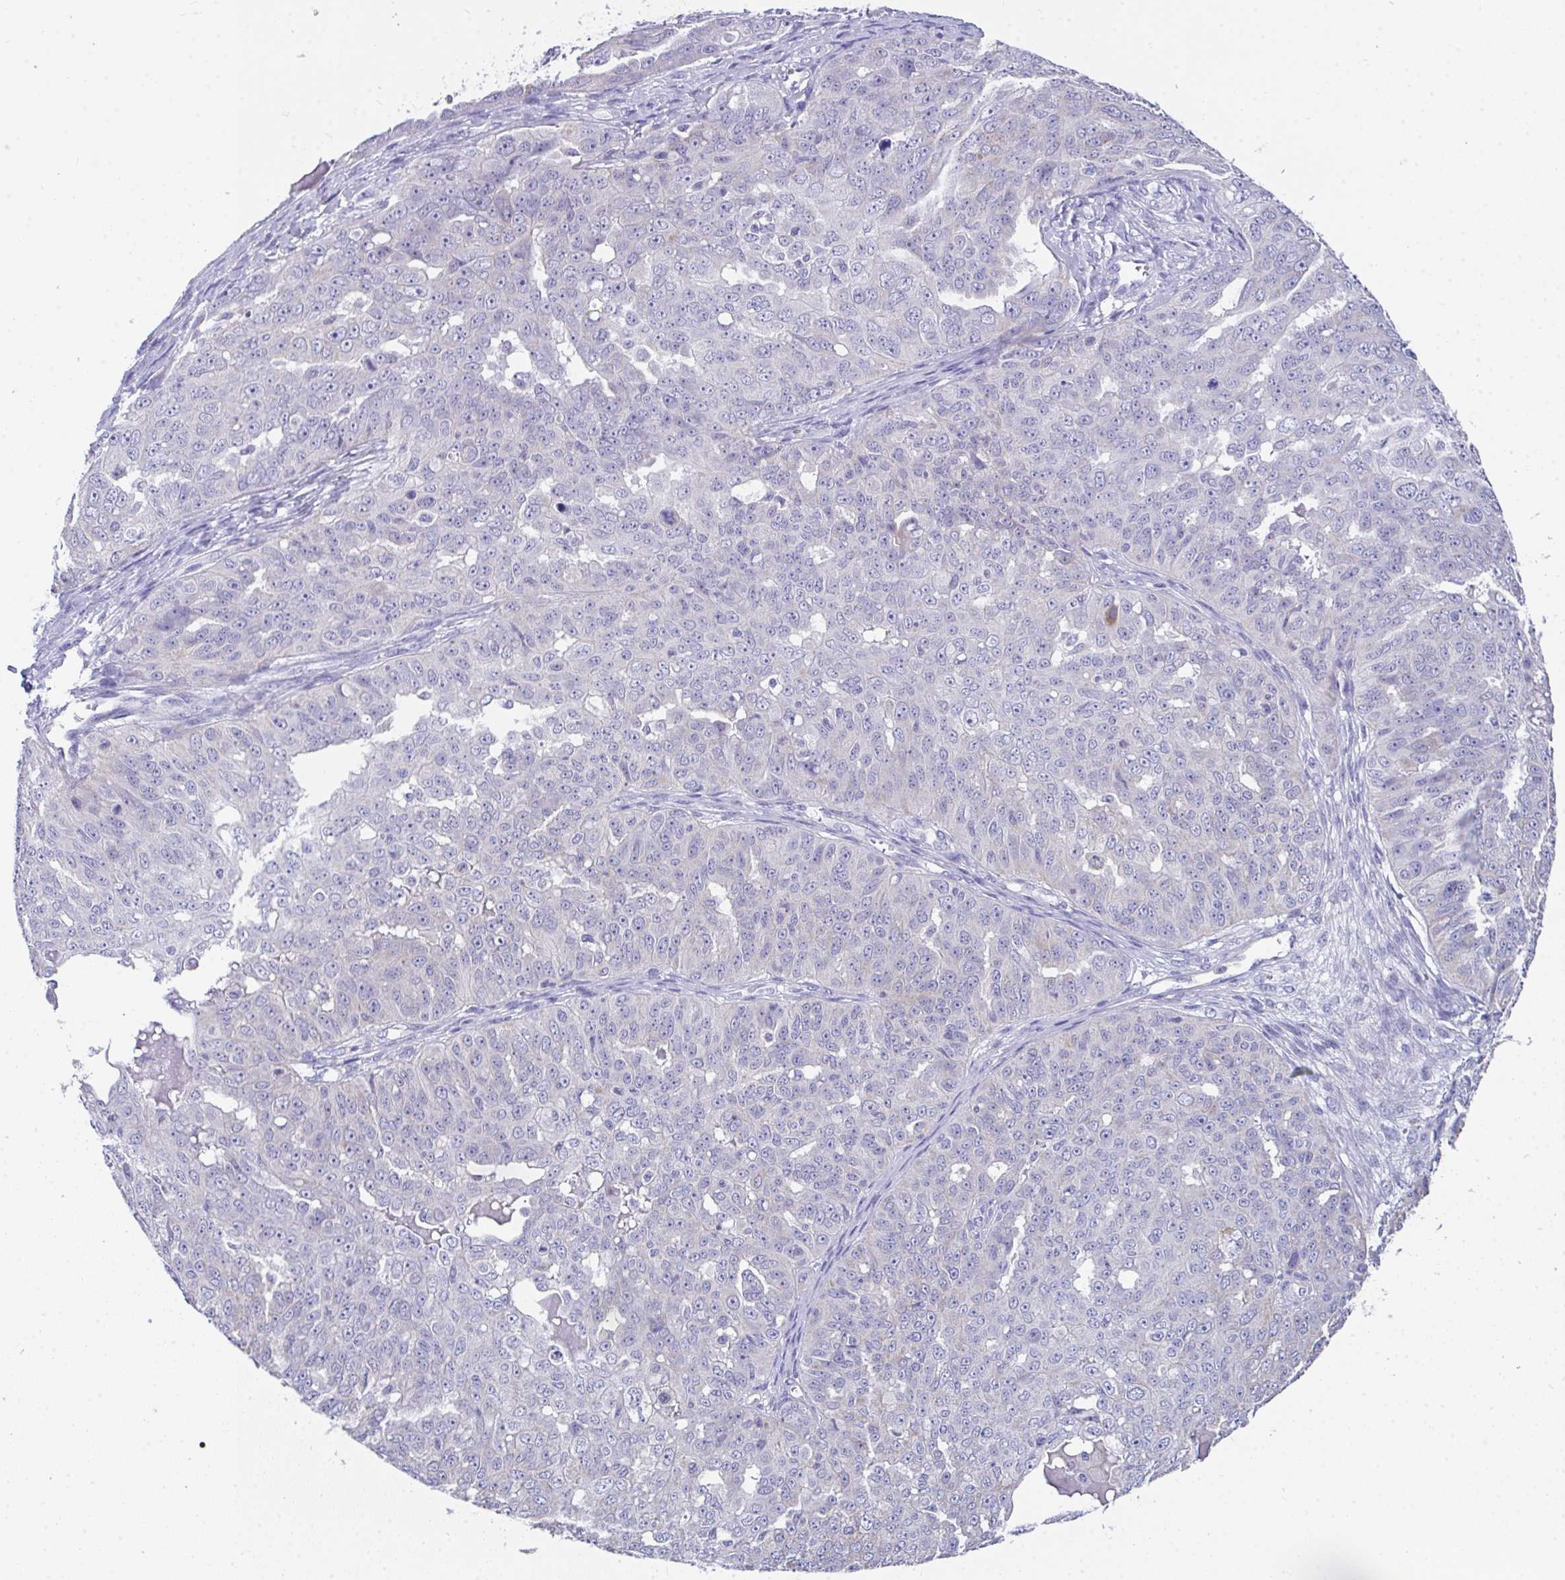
{"staining": {"intensity": "negative", "quantity": "none", "location": "none"}, "tissue": "ovarian cancer", "cell_type": "Tumor cells", "image_type": "cancer", "snomed": [{"axis": "morphology", "description": "Carcinoma, endometroid"}, {"axis": "topography", "description": "Ovary"}], "caption": "Immunohistochemical staining of ovarian cancer (endometroid carcinoma) reveals no significant staining in tumor cells. Brightfield microscopy of IHC stained with DAB (brown) and hematoxylin (blue), captured at high magnification.", "gene": "COA5", "patient": {"sex": "female", "age": 70}}